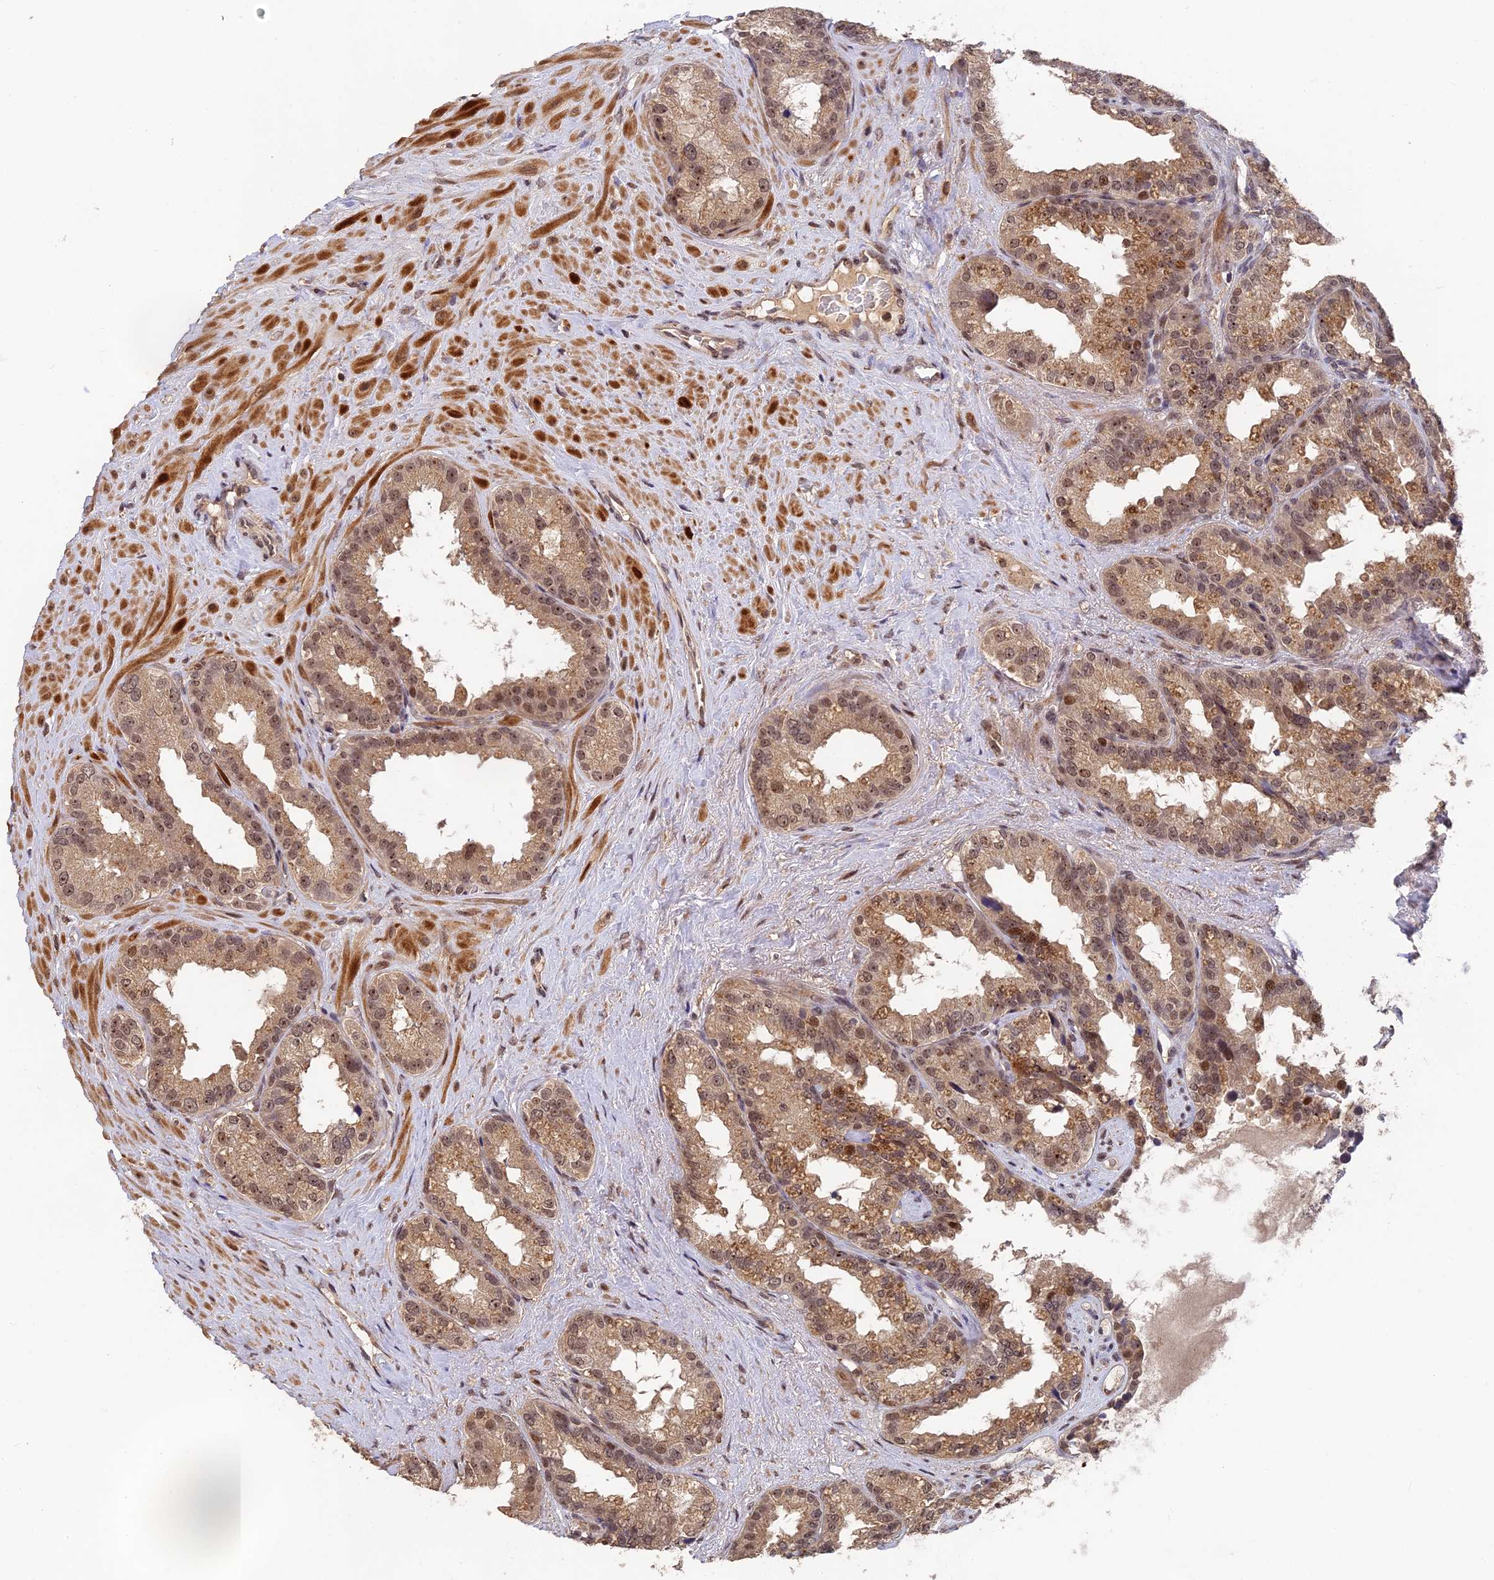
{"staining": {"intensity": "moderate", "quantity": ">75%", "location": "cytoplasmic/membranous,nuclear"}, "tissue": "seminal vesicle", "cell_type": "Glandular cells", "image_type": "normal", "snomed": [{"axis": "morphology", "description": "Normal tissue, NOS"}, {"axis": "topography", "description": "Seminal veicle"}], "caption": "Seminal vesicle stained with immunohistochemistry (IHC) demonstrates moderate cytoplasmic/membranous,nuclear positivity in approximately >75% of glandular cells.", "gene": "OSBPL1A", "patient": {"sex": "male", "age": 80}}